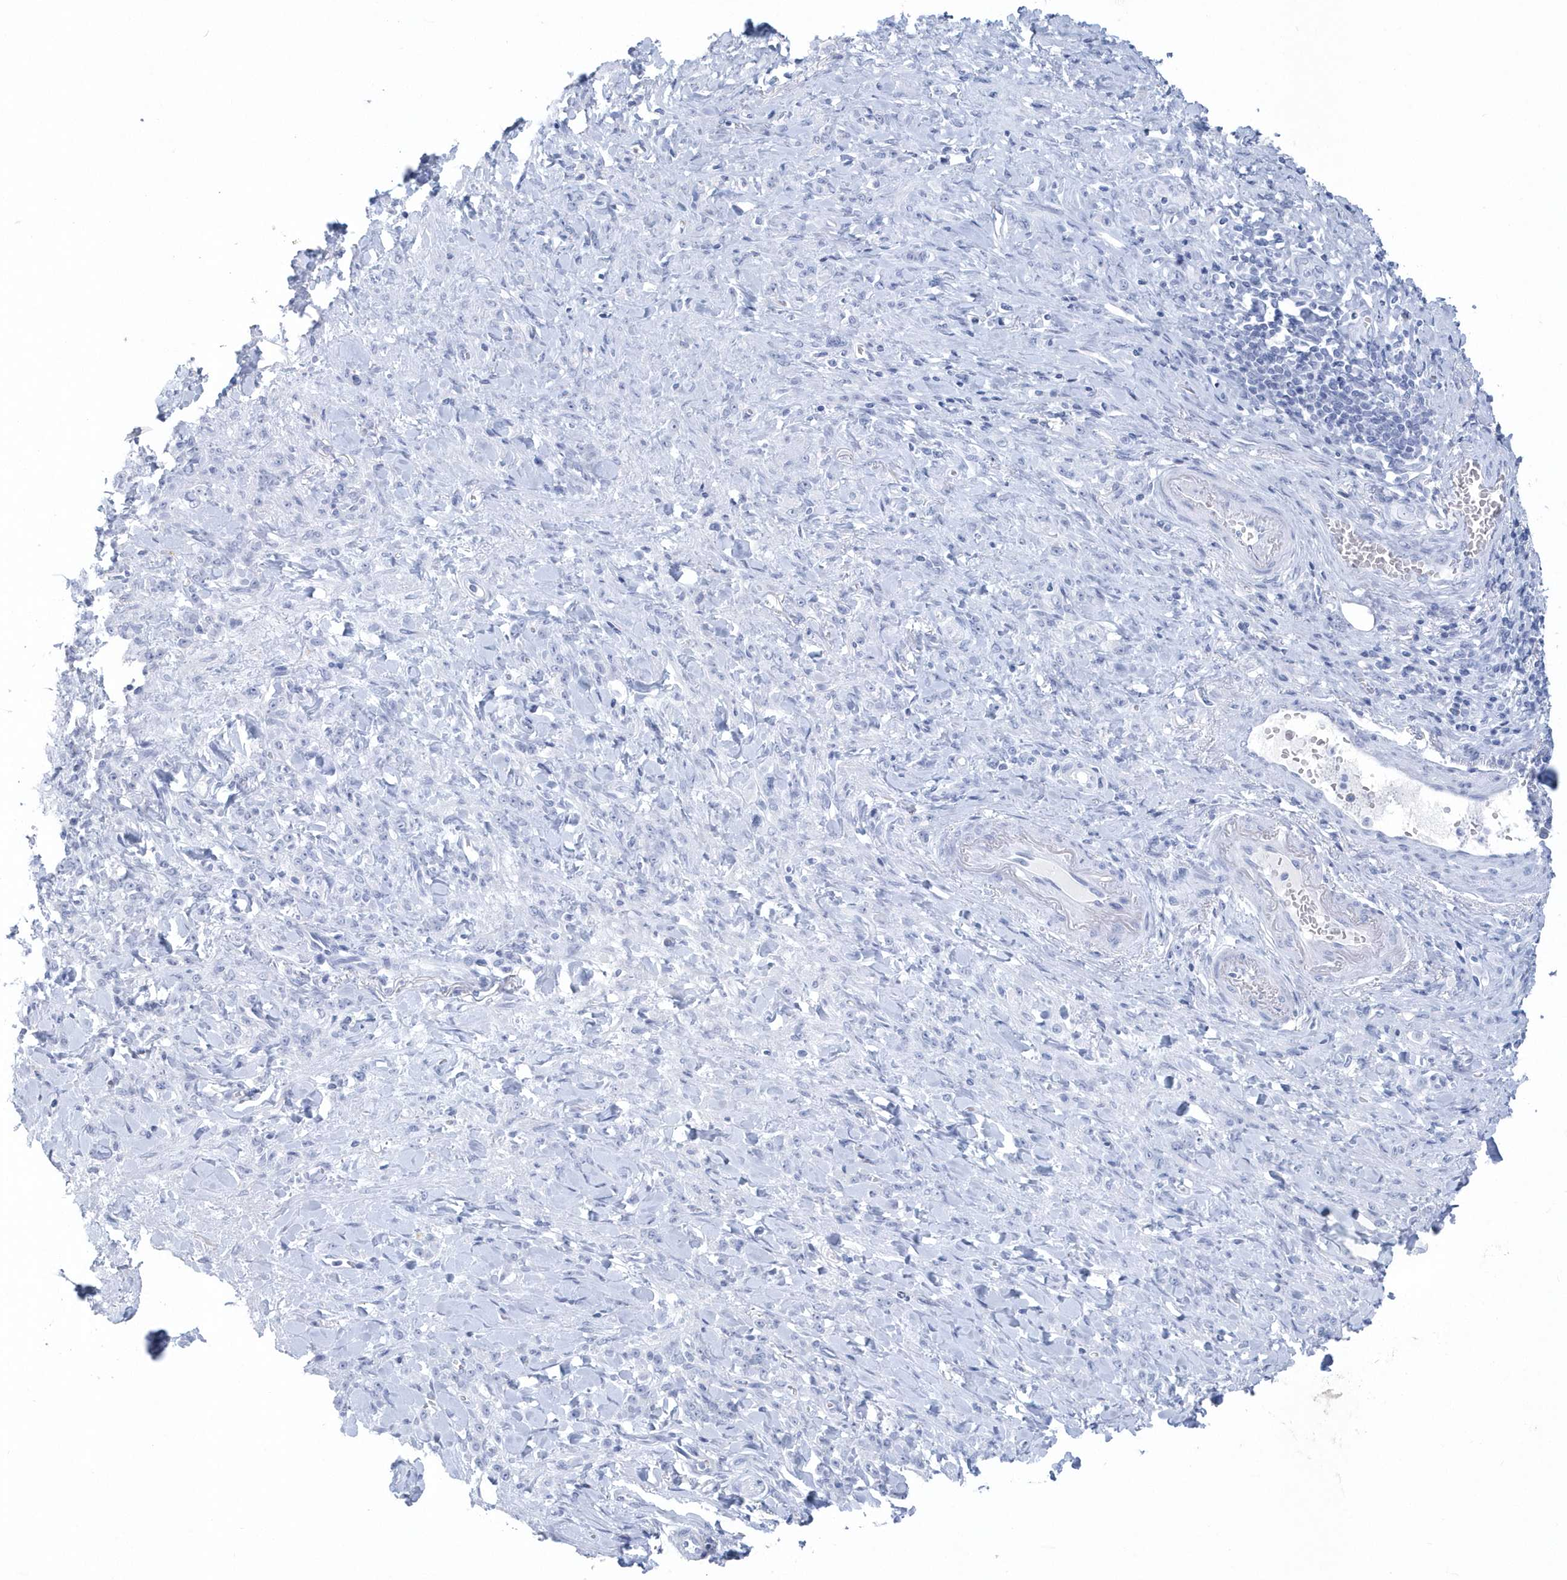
{"staining": {"intensity": "negative", "quantity": "none", "location": "none"}, "tissue": "stomach cancer", "cell_type": "Tumor cells", "image_type": "cancer", "snomed": [{"axis": "morphology", "description": "Normal tissue, NOS"}, {"axis": "morphology", "description": "Adenocarcinoma, NOS"}, {"axis": "topography", "description": "Stomach"}], "caption": "High power microscopy photomicrograph of an immunohistochemistry (IHC) micrograph of stomach cancer (adenocarcinoma), revealing no significant positivity in tumor cells.", "gene": "PTPRO", "patient": {"sex": "male", "age": 82}}